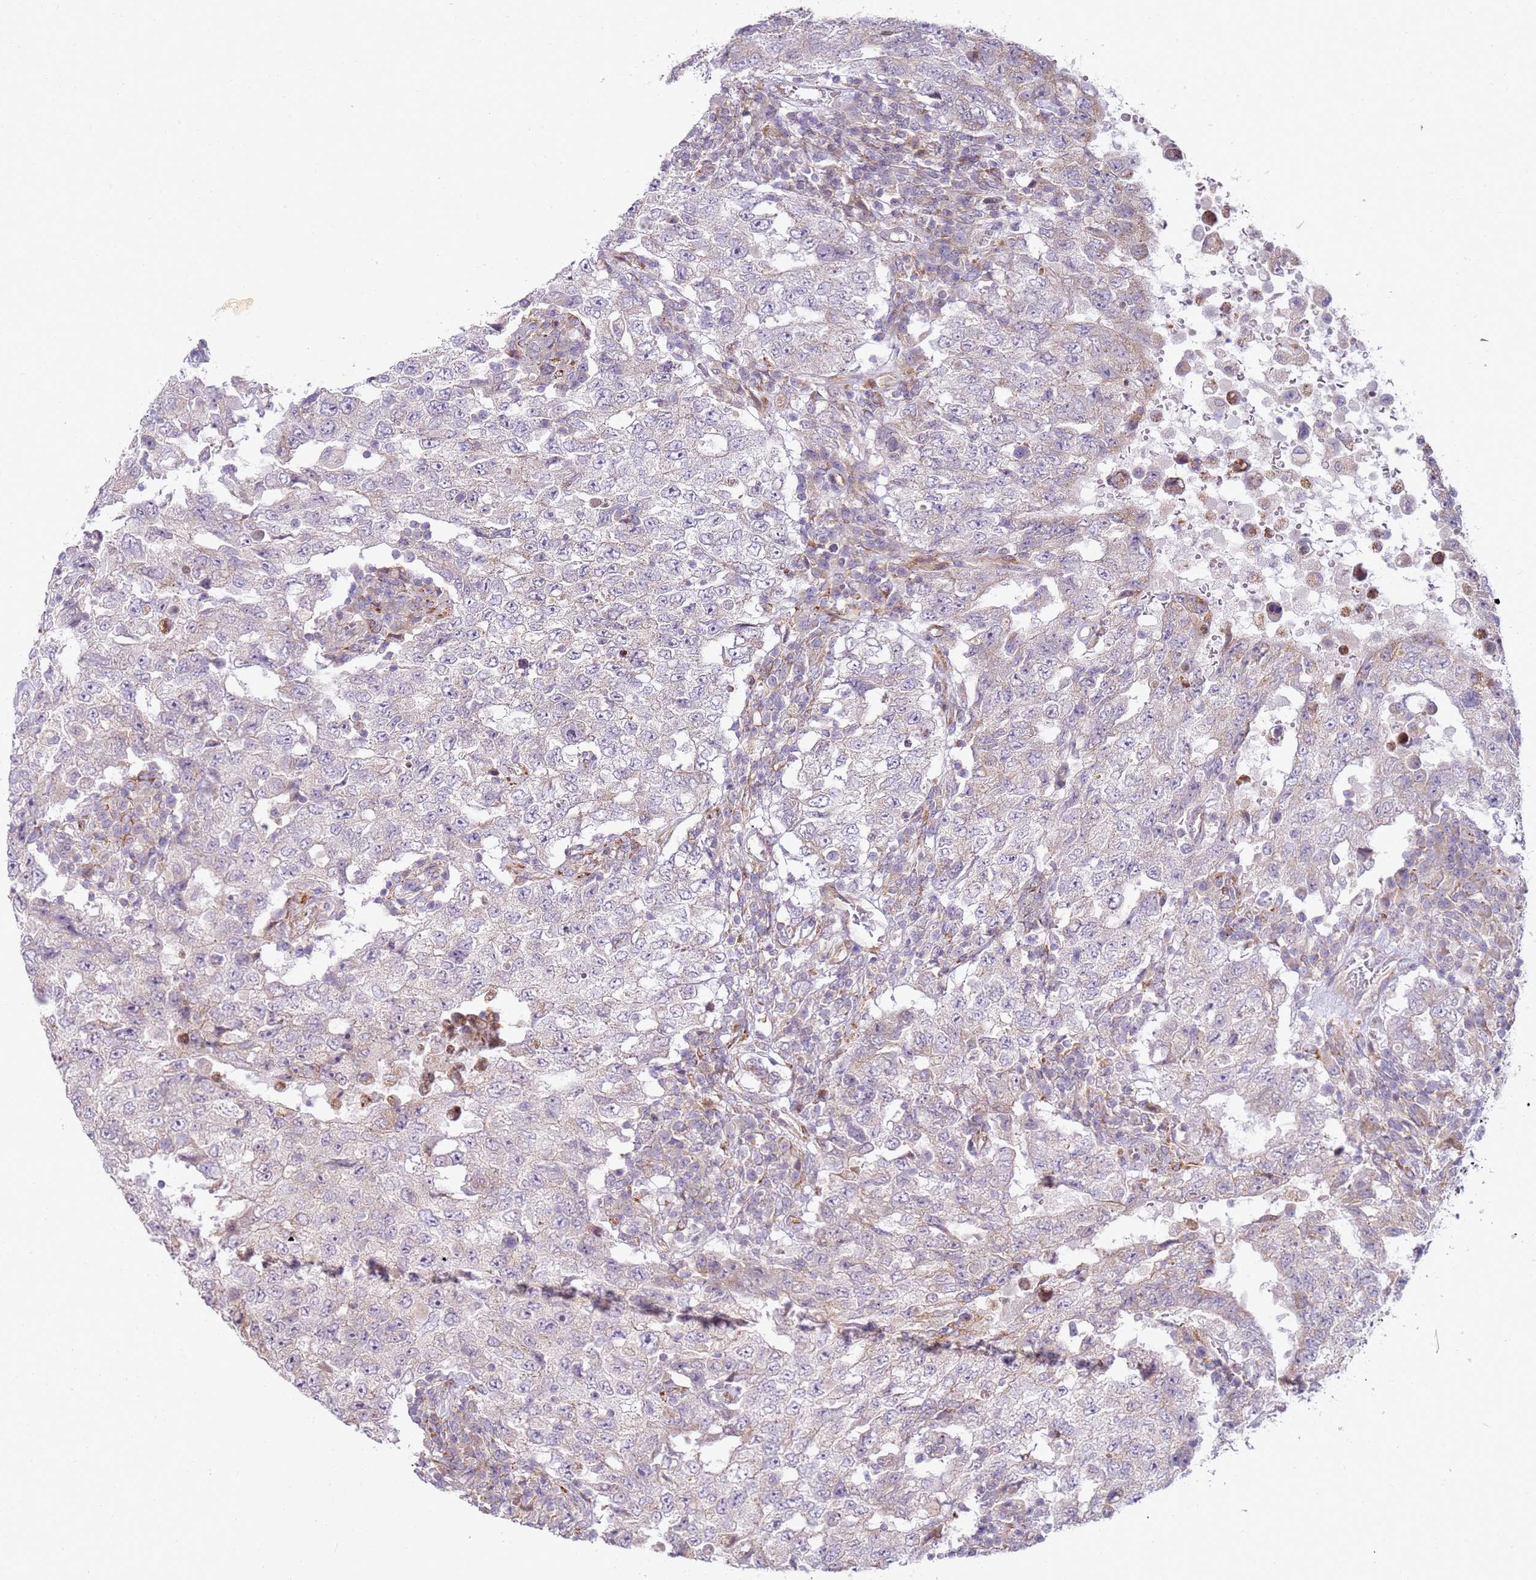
{"staining": {"intensity": "weak", "quantity": "<25%", "location": "cytoplasmic/membranous"}, "tissue": "testis cancer", "cell_type": "Tumor cells", "image_type": "cancer", "snomed": [{"axis": "morphology", "description": "Carcinoma, Embryonal, NOS"}, {"axis": "topography", "description": "Testis"}], "caption": "An immunohistochemistry (IHC) micrograph of testis cancer (embryonal carcinoma) is shown. There is no staining in tumor cells of testis cancer (embryonal carcinoma).", "gene": "GRAP", "patient": {"sex": "male", "age": 26}}